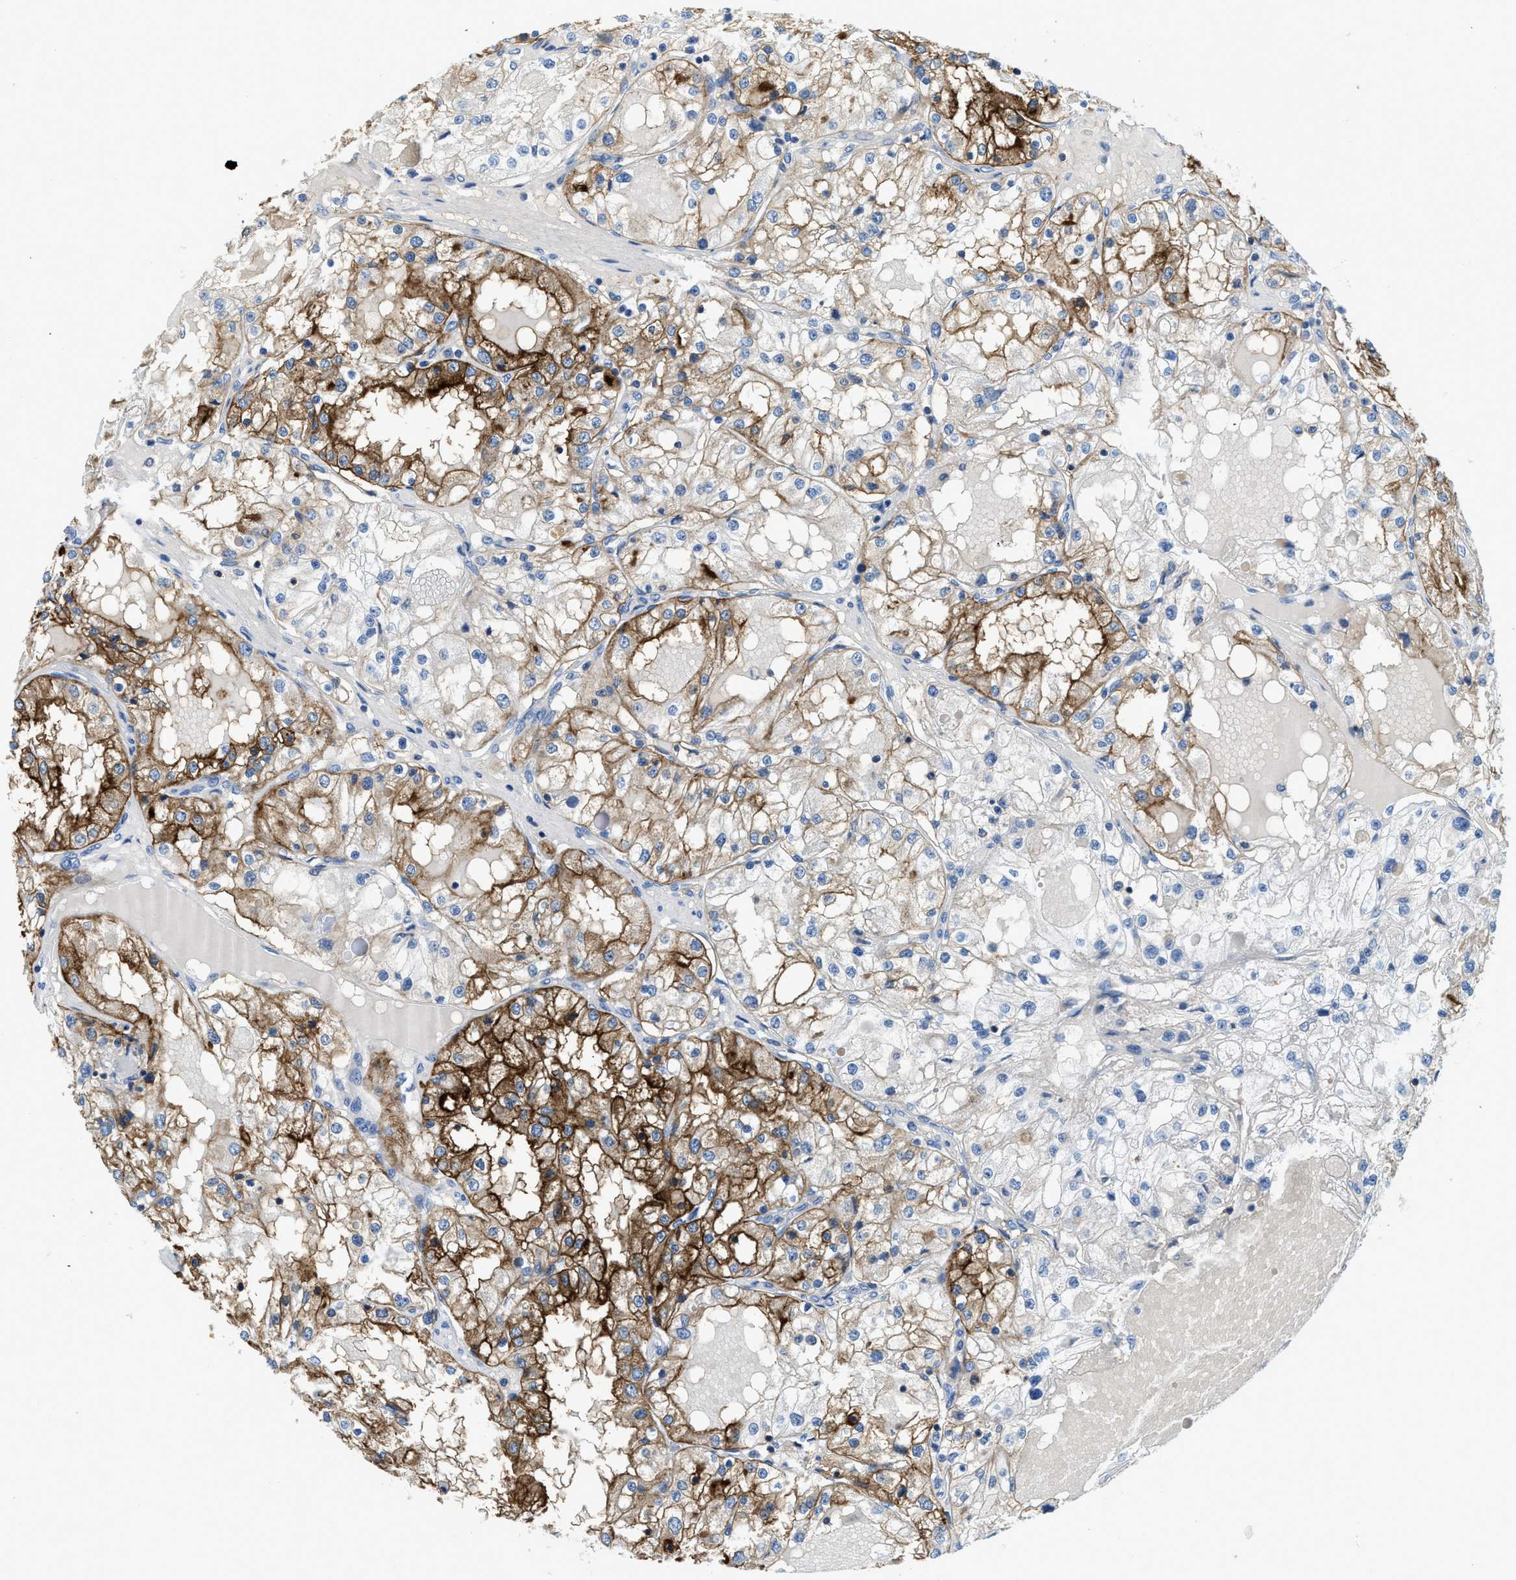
{"staining": {"intensity": "moderate", "quantity": "25%-75%", "location": "cytoplasmic/membranous"}, "tissue": "renal cancer", "cell_type": "Tumor cells", "image_type": "cancer", "snomed": [{"axis": "morphology", "description": "Adenocarcinoma, NOS"}, {"axis": "topography", "description": "Kidney"}], "caption": "Renal cancer stained with IHC reveals moderate cytoplasmic/membranous staining in about 25%-75% of tumor cells. The staining was performed using DAB (3,3'-diaminobenzidine), with brown indicating positive protein expression. Nuclei are stained blue with hematoxylin.", "gene": "FAM151A", "patient": {"sex": "male", "age": 68}}